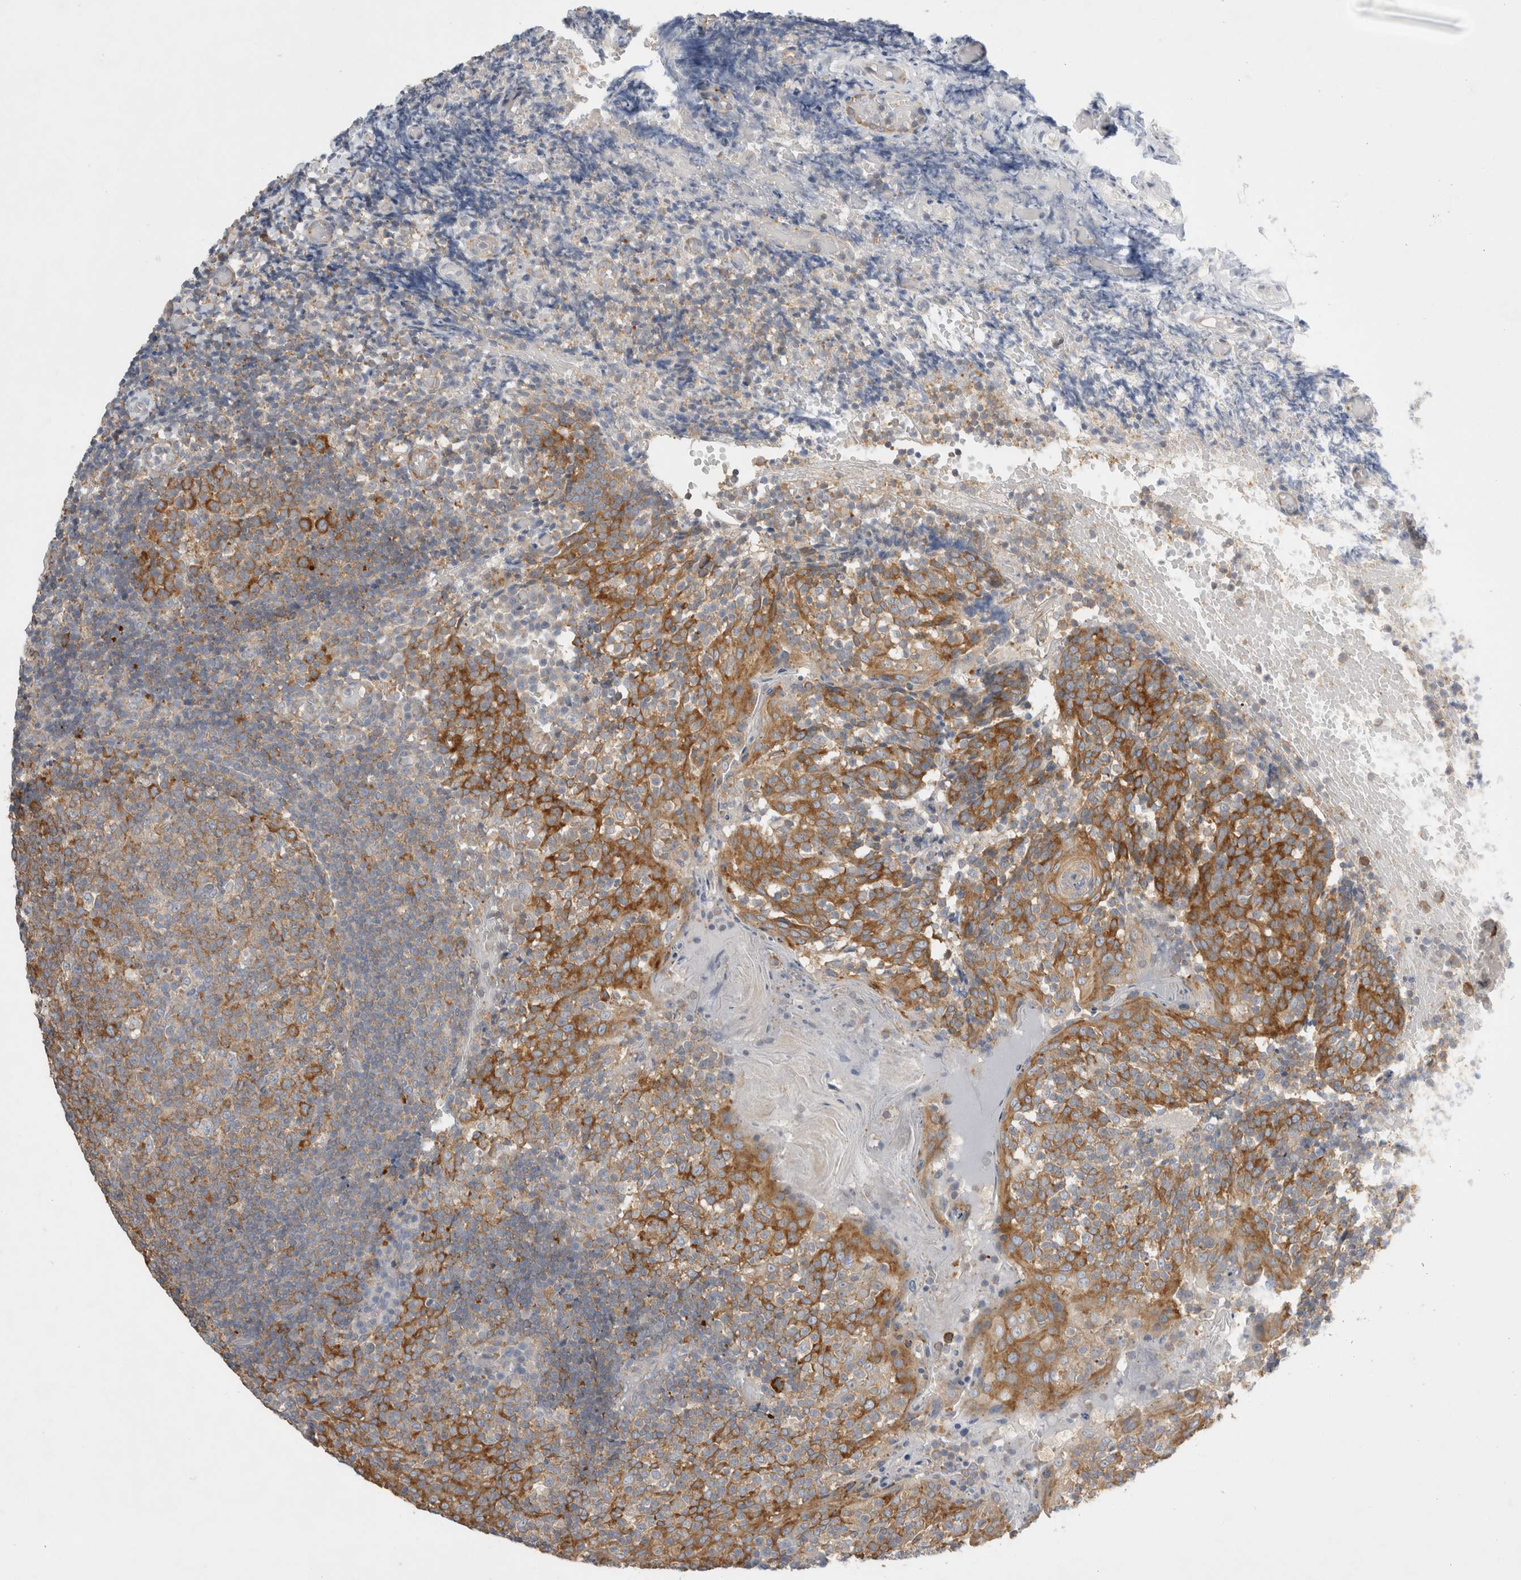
{"staining": {"intensity": "strong", "quantity": ">75%", "location": "cytoplasmic/membranous"}, "tissue": "tonsil", "cell_type": "Germinal center cells", "image_type": "normal", "snomed": [{"axis": "morphology", "description": "Normal tissue, NOS"}, {"axis": "topography", "description": "Tonsil"}], "caption": "Immunohistochemical staining of normal human tonsil displays >75% levels of strong cytoplasmic/membranous protein staining in about >75% of germinal center cells.", "gene": "ZNF23", "patient": {"sex": "female", "age": 19}}